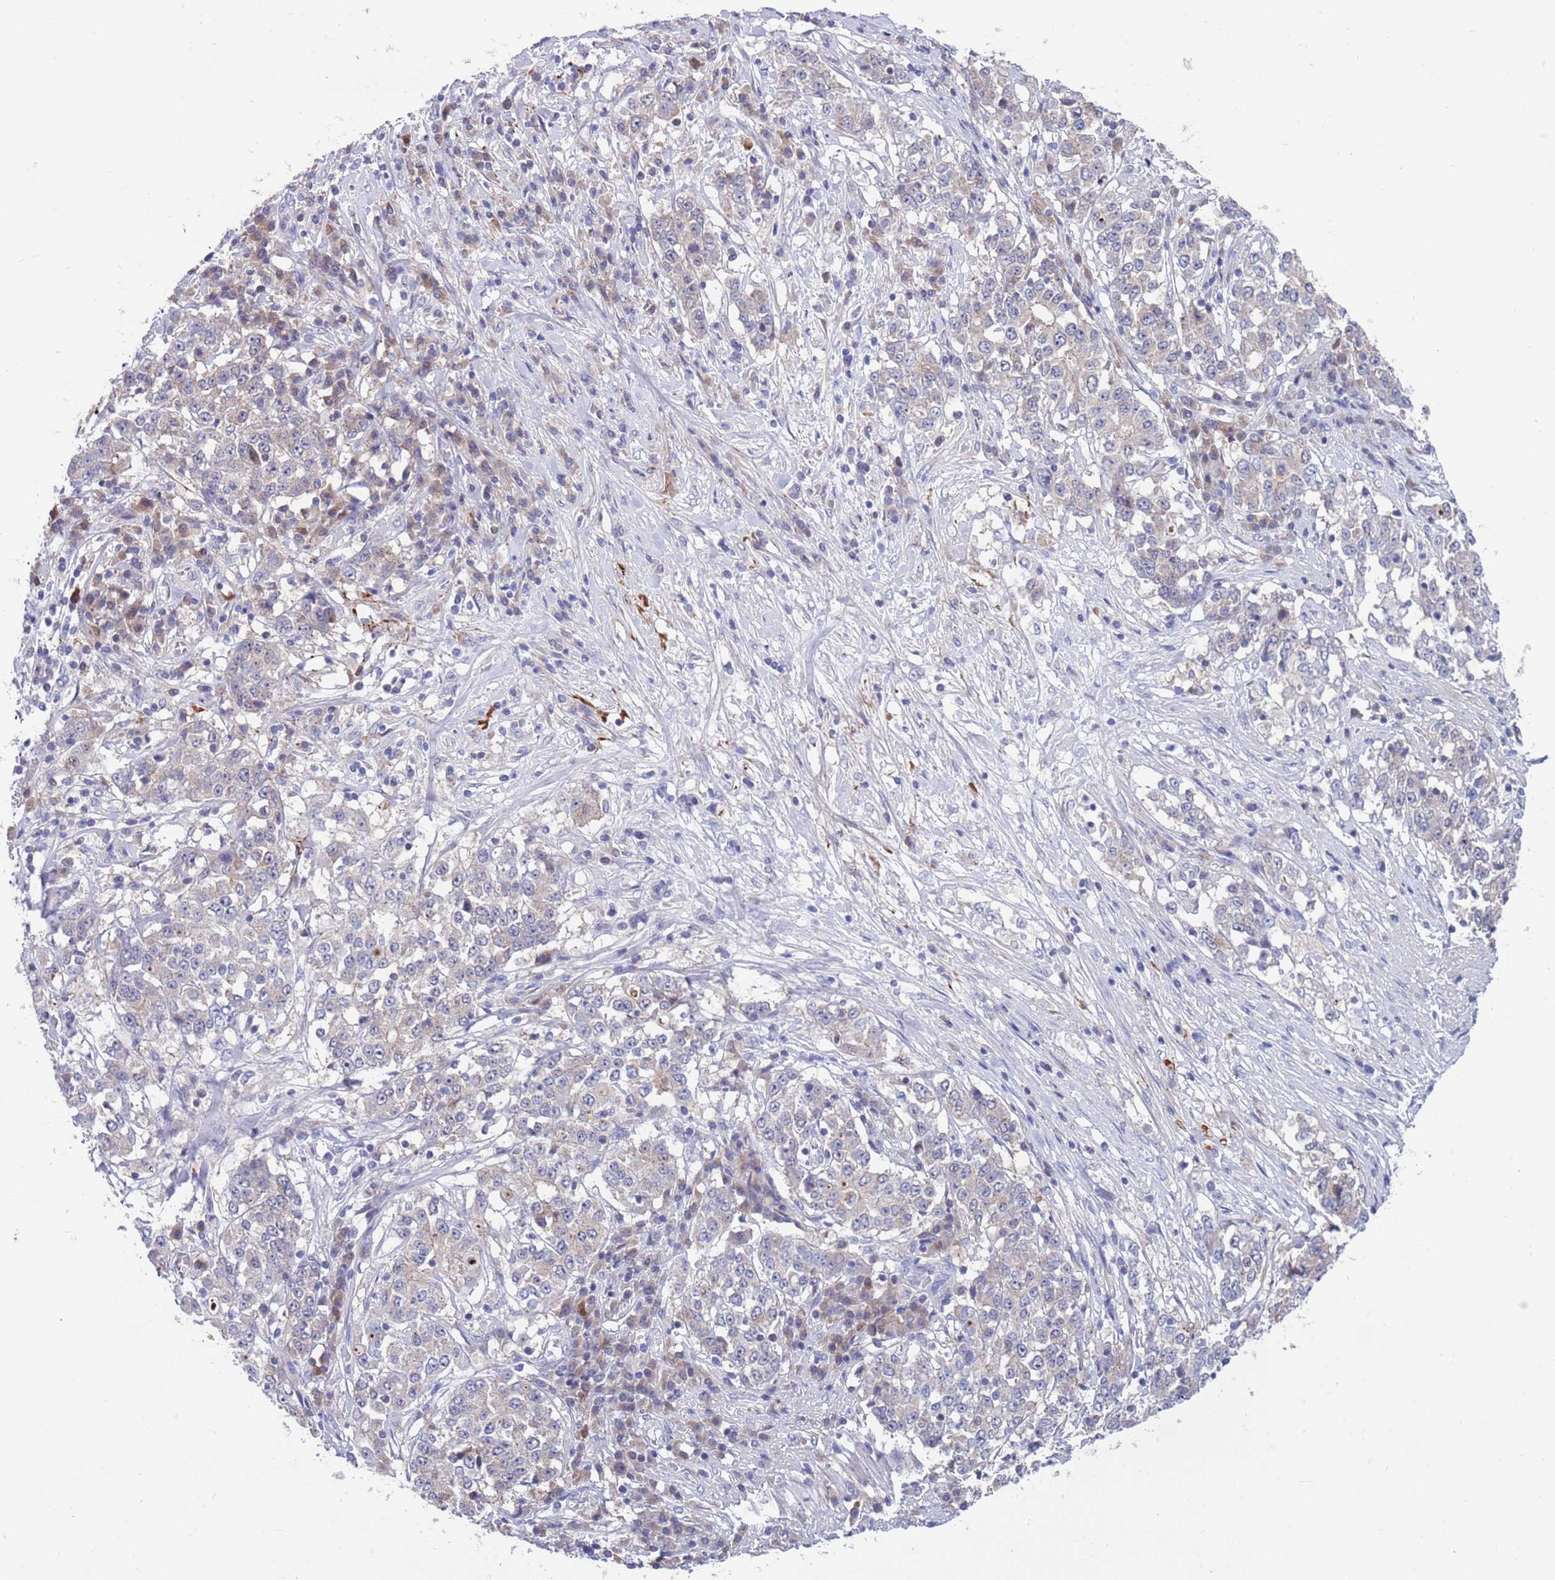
{"staining": {"intensity": "negative", "quantity": "none", "location": "none"}, "tissue": "stomach cancer", "cell_type": "Tumor cells", "image_type": "cancer", "snomed": [{"axis": "morphology", "description": "Adenocarcinoma, NOS"}, {"axis": "topography", "description": "Stomach"}], "caption": "This is an immunohistochemistry micrograph of stomach cancer (adenocarcinoma). There is no staining in tumor cells.", "gene": "KLHL29", "patient": {"sex": "male", "age": 59}}